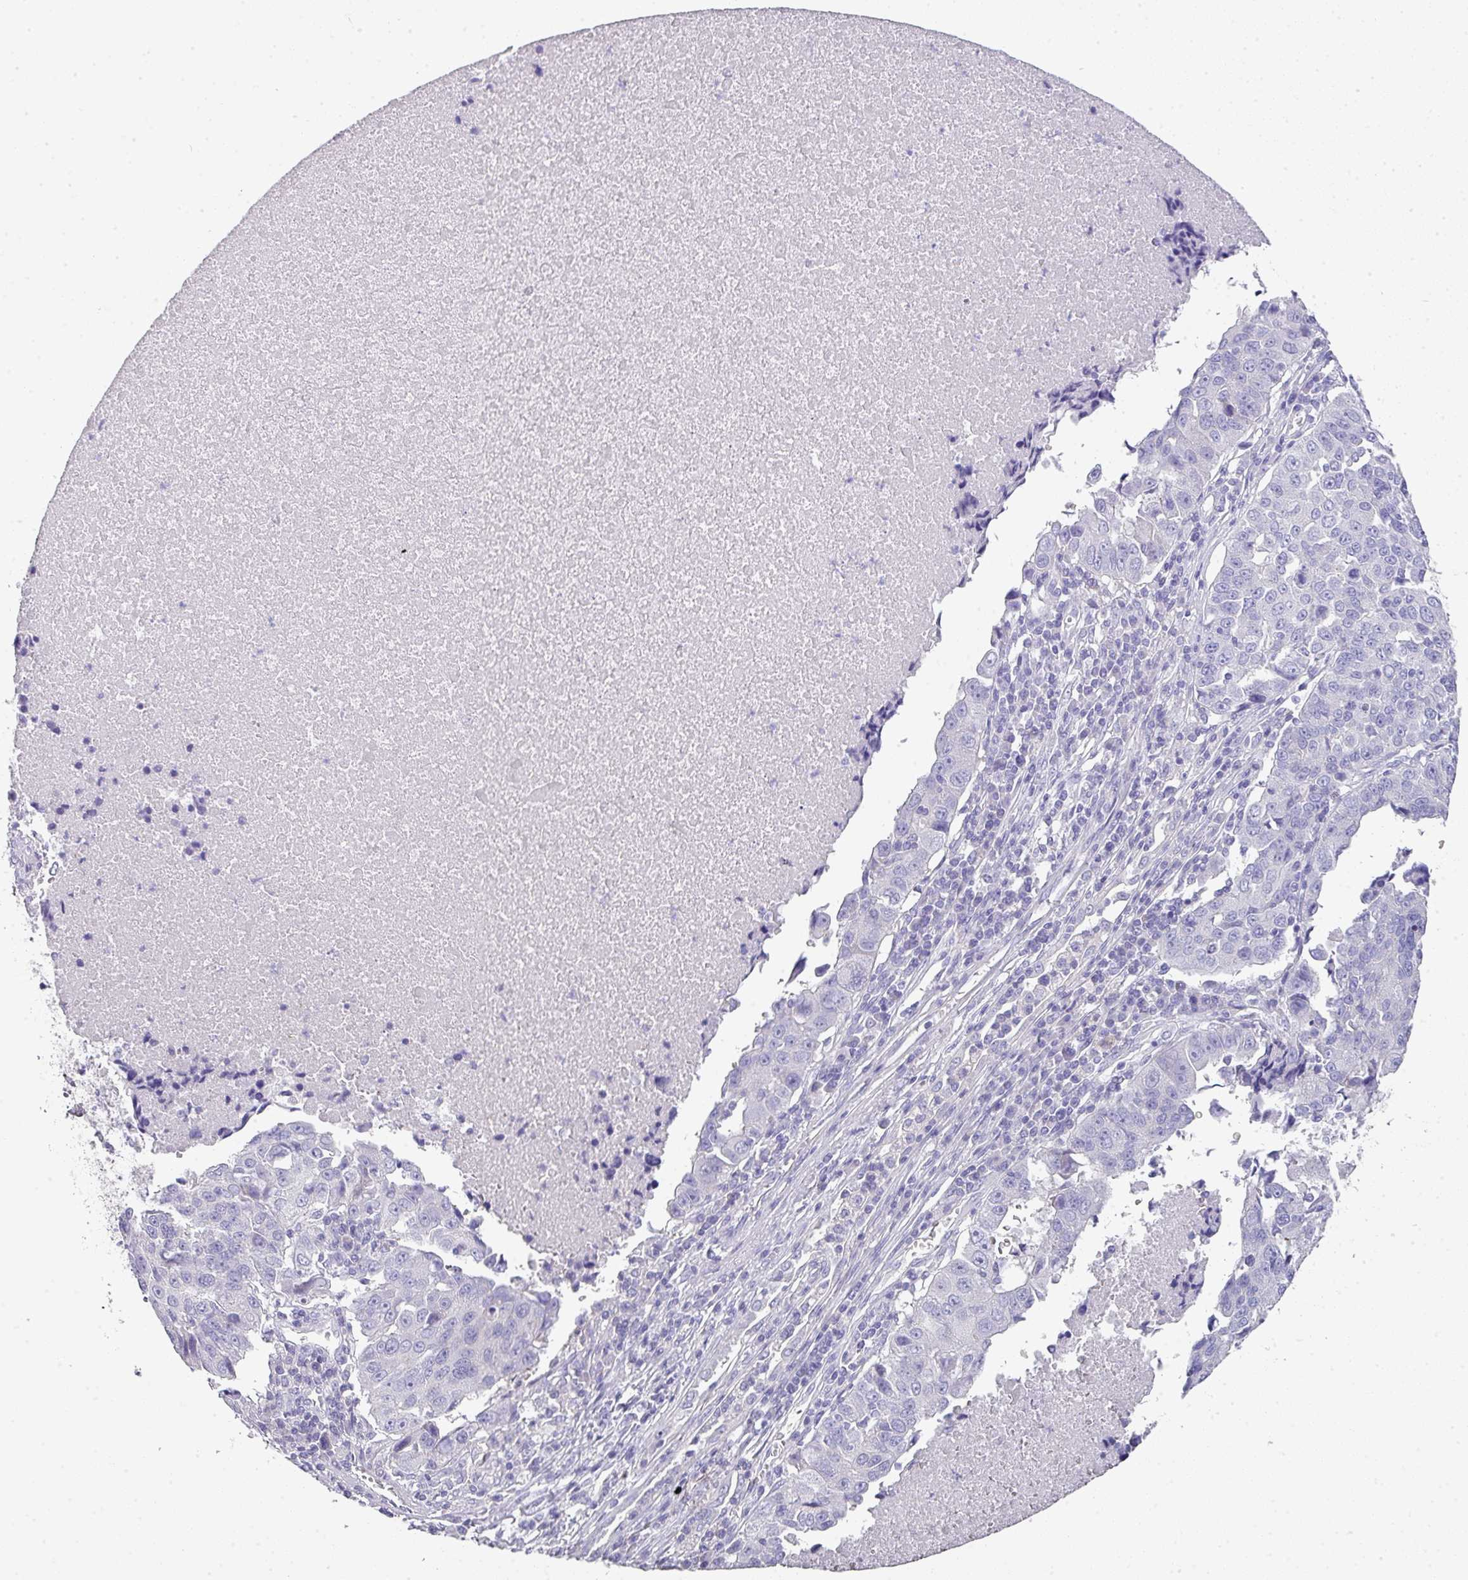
{"staining": {"intensity": "negative", "quantity": "none", "location": "none"}, "tissue": "lung cancer", "cell_type": "Tumor cells", "image_type": "cancer", "snomed": [{"axis": "morphology", "description": "Squamous cell carcinoma, NOS"}, {"axis": "topography", "description": "Lung"}], "caption": "IHC of lung cancer (squamous cell carcinoma) reveals no positivity in tumor cells.", "gene": "GLI4", "patient": {"sex": "female", "age": 66}}